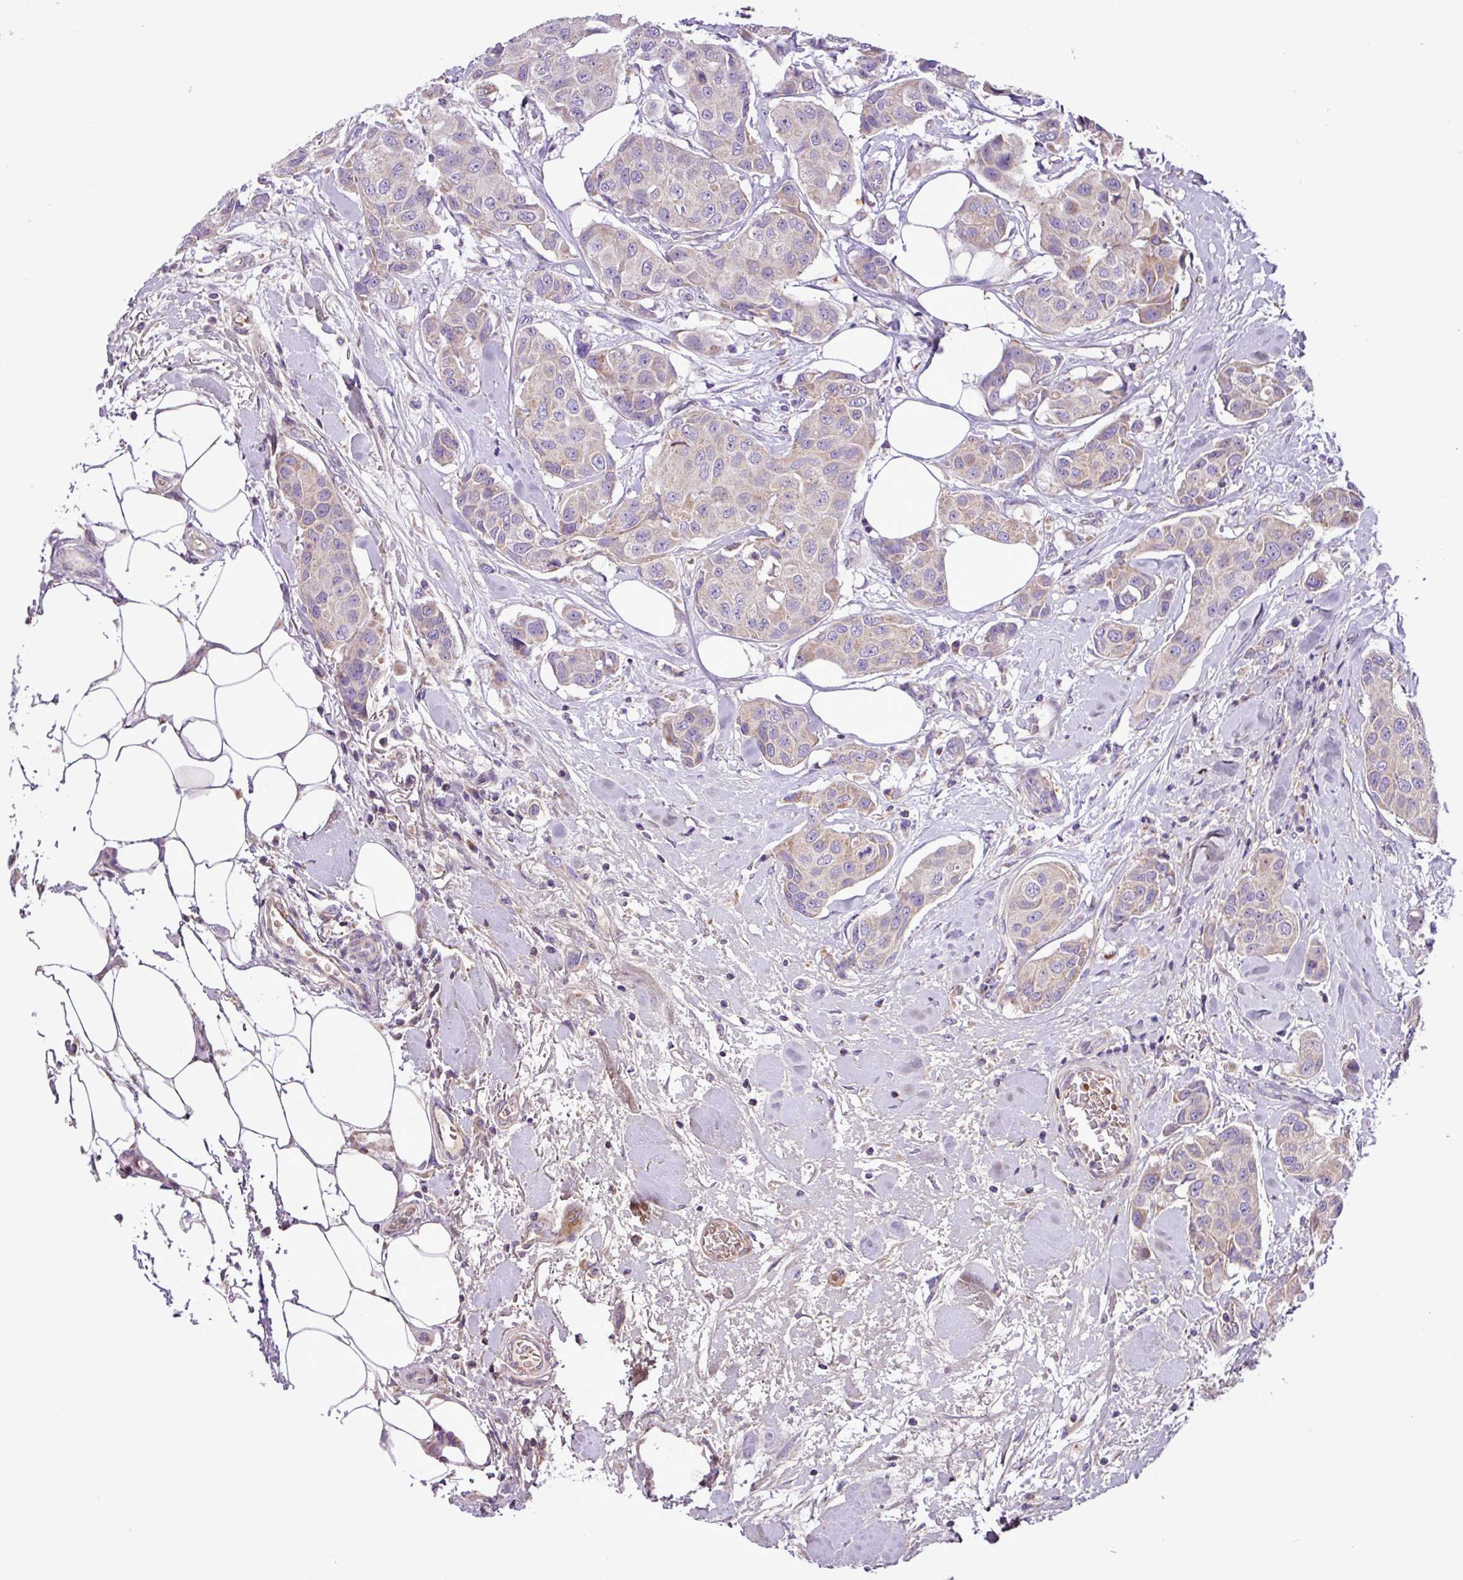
{"staining": {"intensity": "weak", "quantity": ">75%", "location": "cytoplasmic/membranous"}, "tissue": "breast cancer", "cell_type": "Tumor cells", "image_type": "cancer", "snomed": [{"axis": "morphology", "description": "Duct carcinoma"}, {"axis": "topography", "description": "Breast"}, {"axis": "topography", "description": "Lymph node"}], "caption": "Human breast cancer stained with a brown dye demonstrates weak cytoplasmic/membranous positive staining in about >75% of tumor cells.", "gene": "FAM183A", "patient": {"sex": "female", "age": 80}}